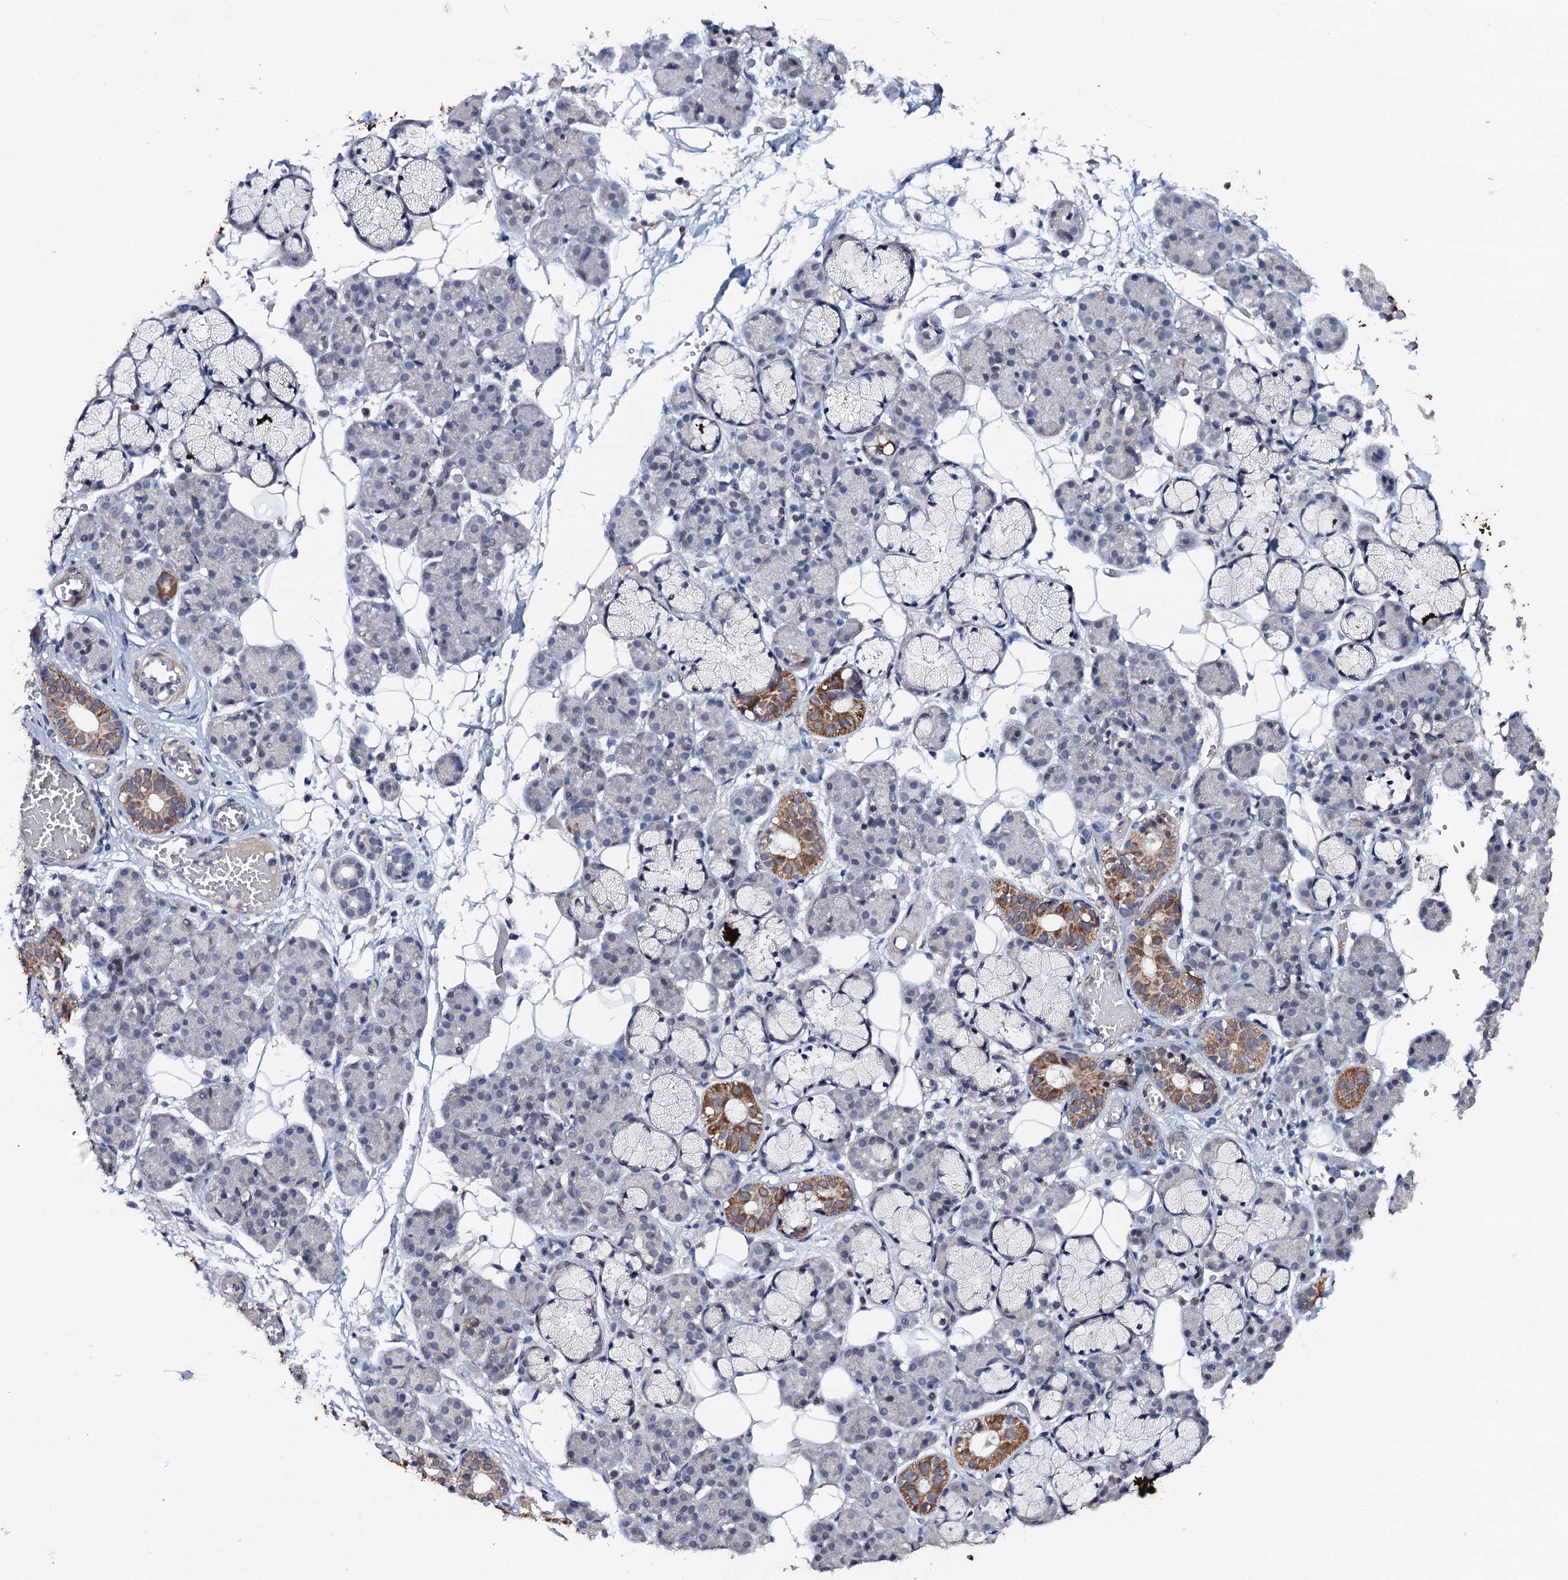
{"staining": {"intensity": "moderate", "quantity": "<25%", "location": "cytoplasmic/membranous"}, "tissue": "salivary gland", "cell_type": "Glandular cells", "image_type": "normal", "snomed": [{"axis": "morphology", "description": "Normal tissue, NOS"}, {"axis": "topography", "description": "Salivary gland"}], "caption": "Moderate cytoplasmic/membranous staining is seen in about <25% of glandular cells in normal salivary gland.", "gene": "PPTC7", "patient": {"sex": "male", "age": 63}}